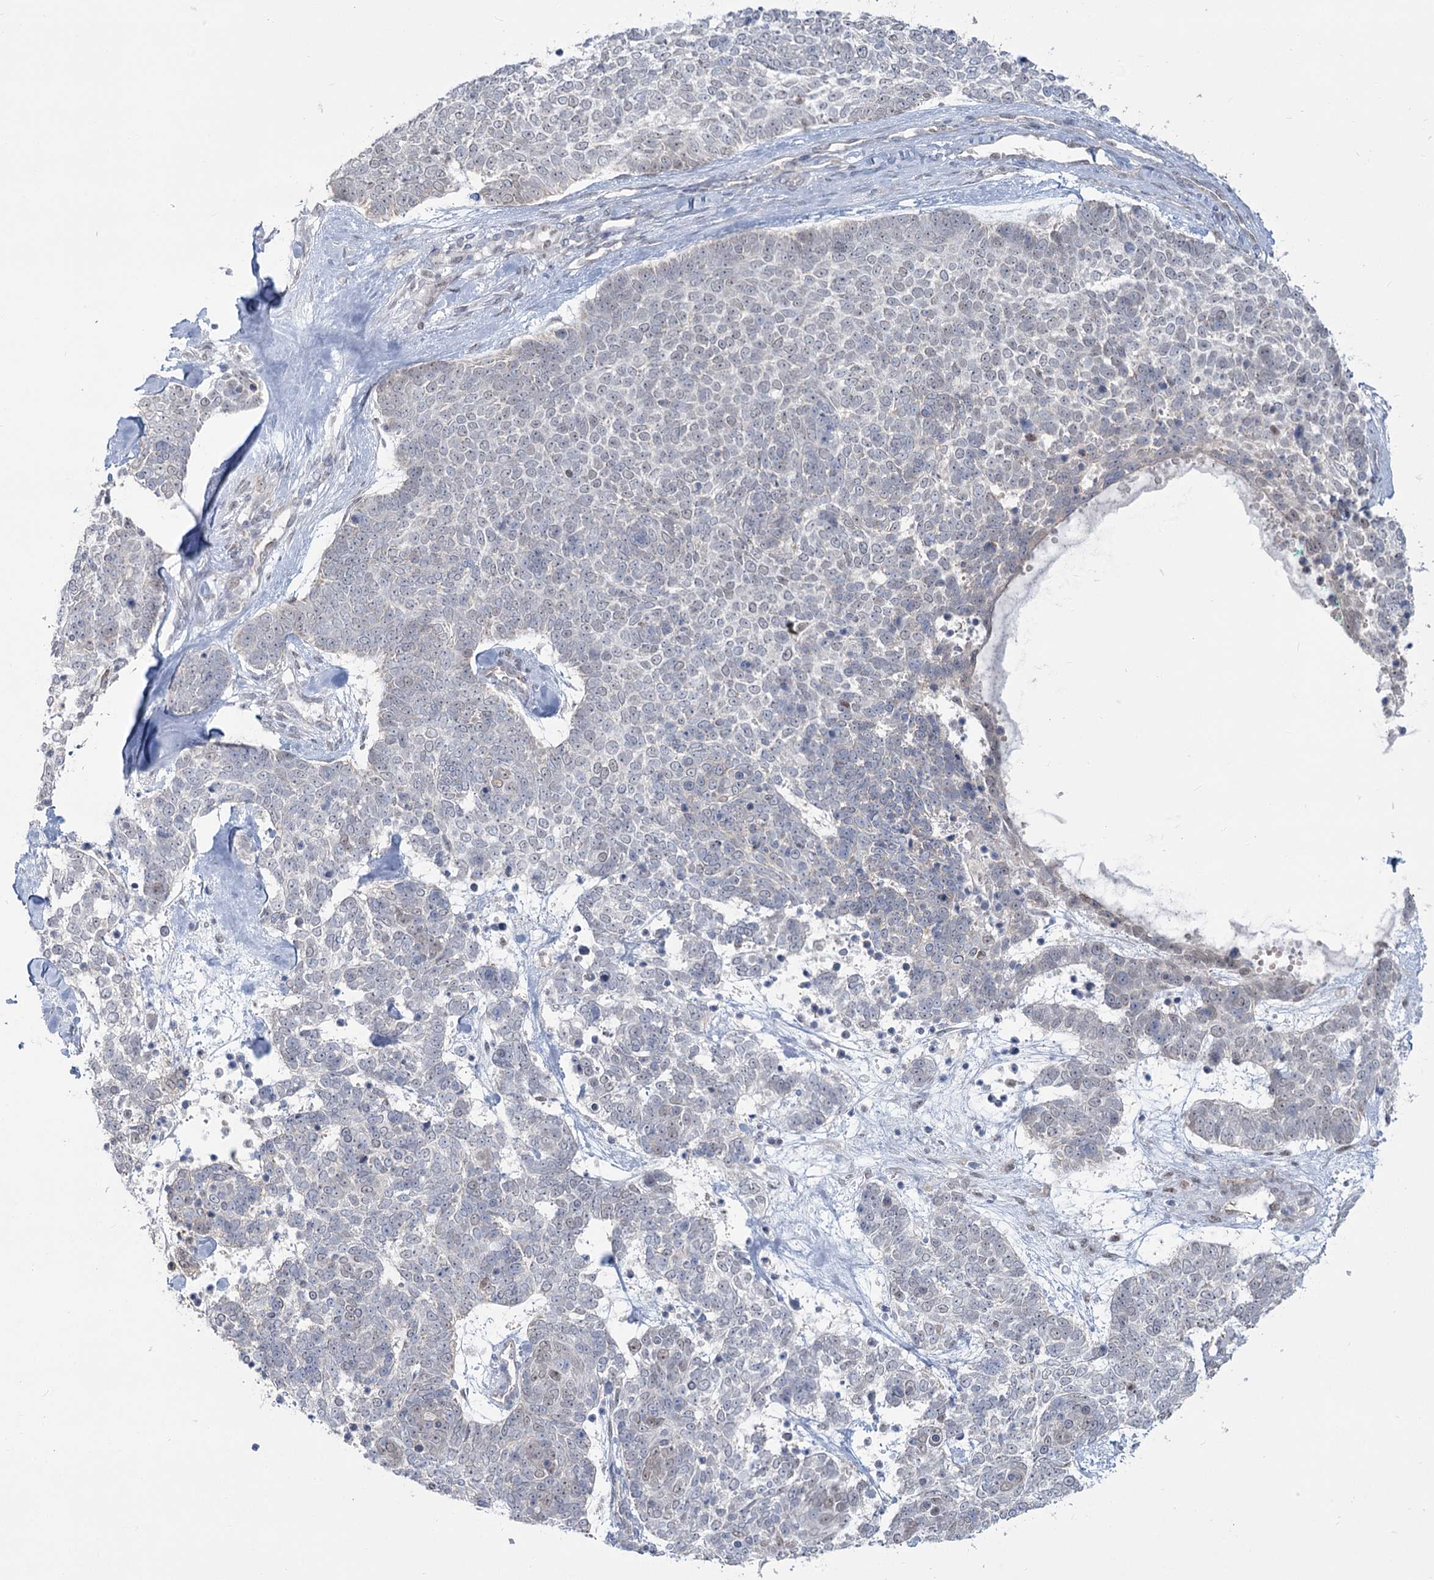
{"staining": {"intensity": "negative", "quantity": "none", "location": "none"}, "tissue": "skin cancer", "cell_type": "Tumor cells", "image_type": "cancer", "snomed": [{"axis": "morphology", "description": "Basal cell carcinoma"}, {"axis": "topography", "description": "Skin"}], "caption": "The photomicrograph exhibits no significant positivity in tumor cells of skin cancer (basal cell carcinoma).", "gene": "MTG1", "patient": {"sex": "female", "age": 81}}